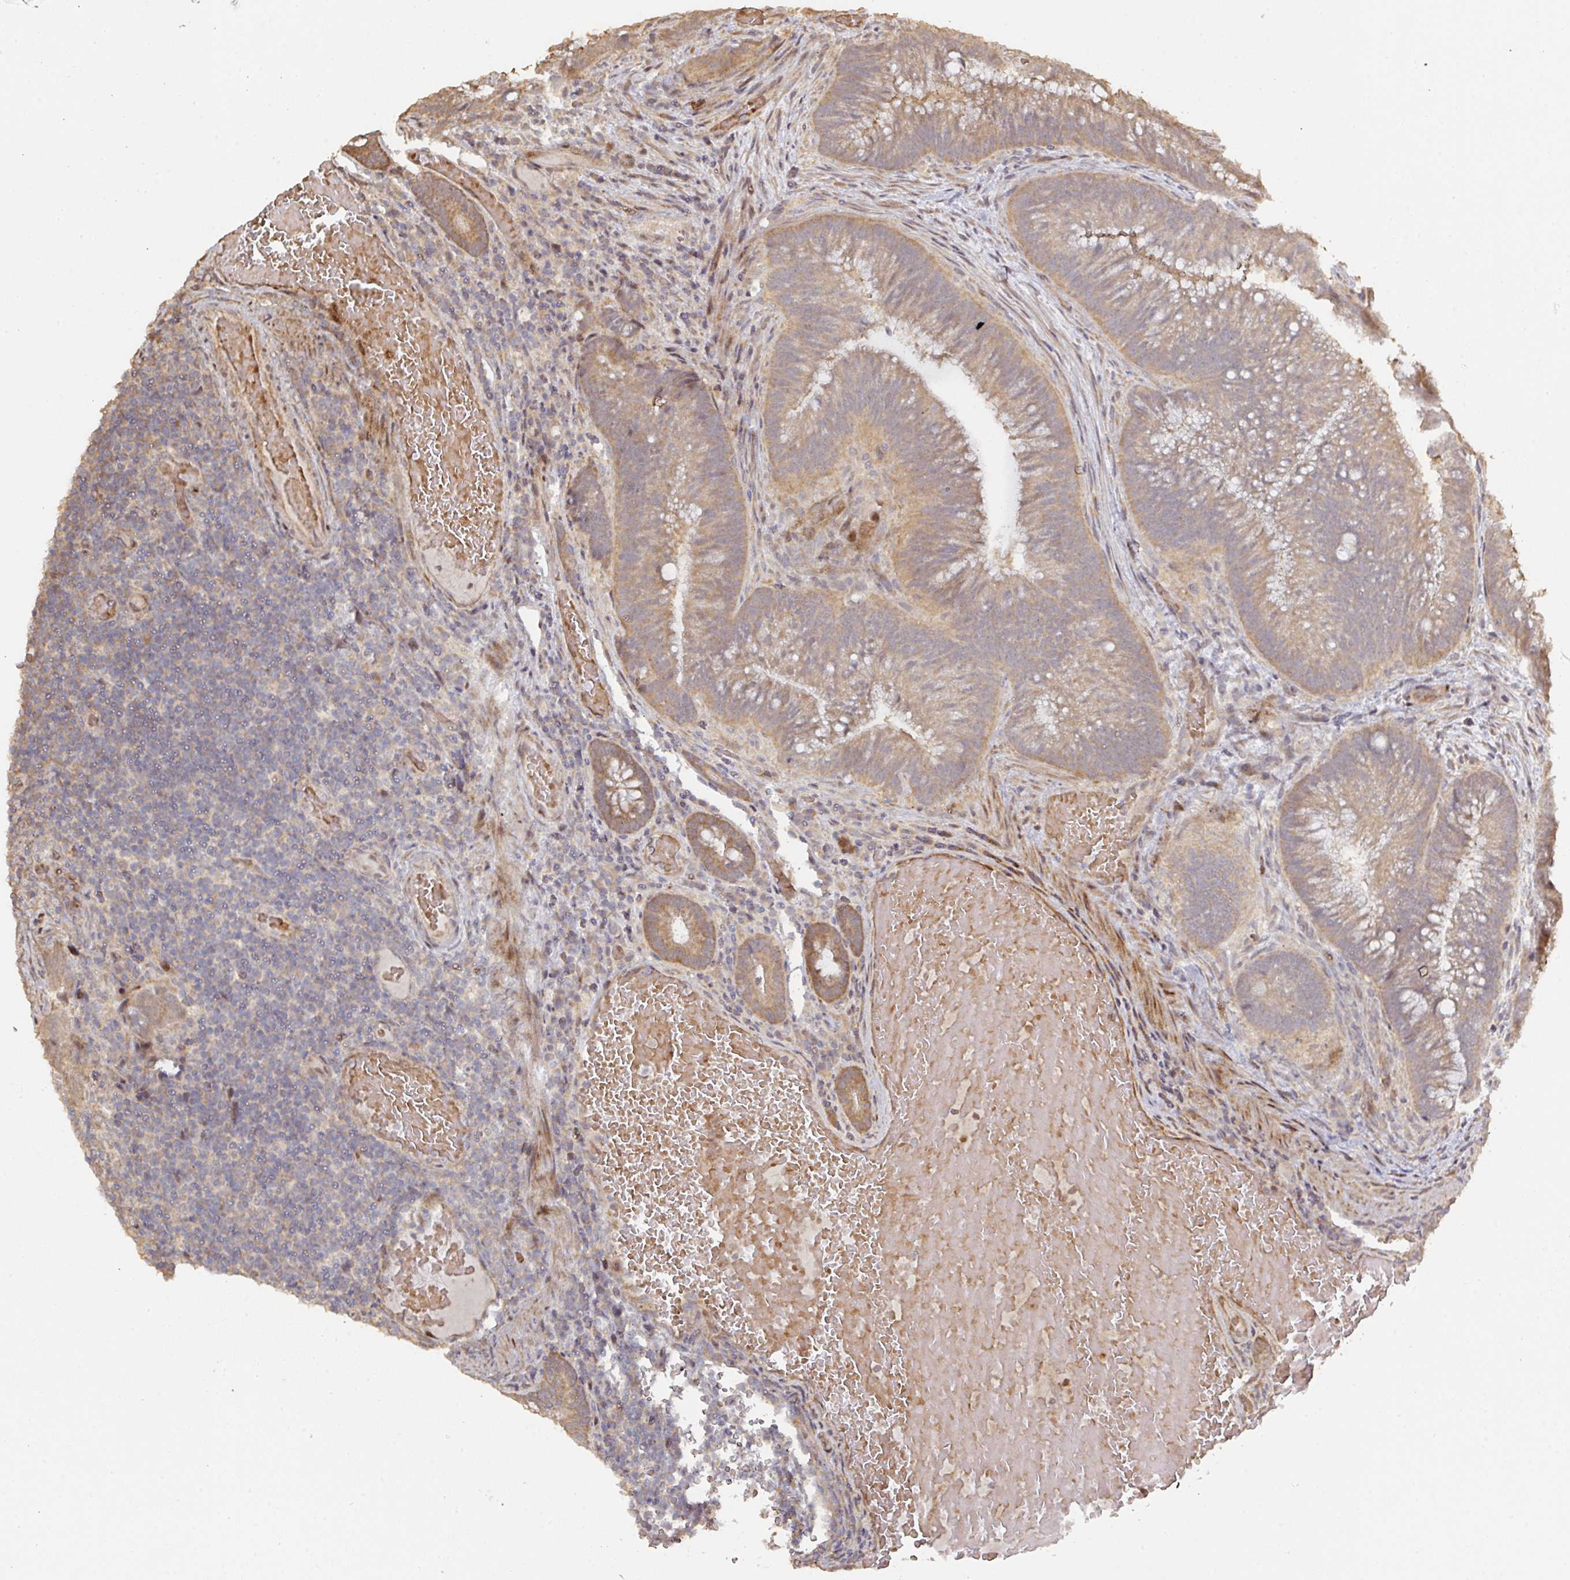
{"staining": {"intensity": "moderate", "quantity": ">75%", "location": "cytoplasmic/membranous"}, "tissue": "colorectal cancer", "cell_type": "Tumor cells", "image_type": "cancer", "snomed": [{"axis": "morphology", "description": "Adenocarcinoma, NOS"}, {"axis": "topography", "description": "Colon"}], "caption": "There is medium levels of moderate cytoplasmic/membranous positivity in tumor cells of colorectal adenocarcinoma, as demonstrated by immunohistochemical staining (brown color).", "gene": "CA7", "patient": {"sex": "female", "age": 43}}